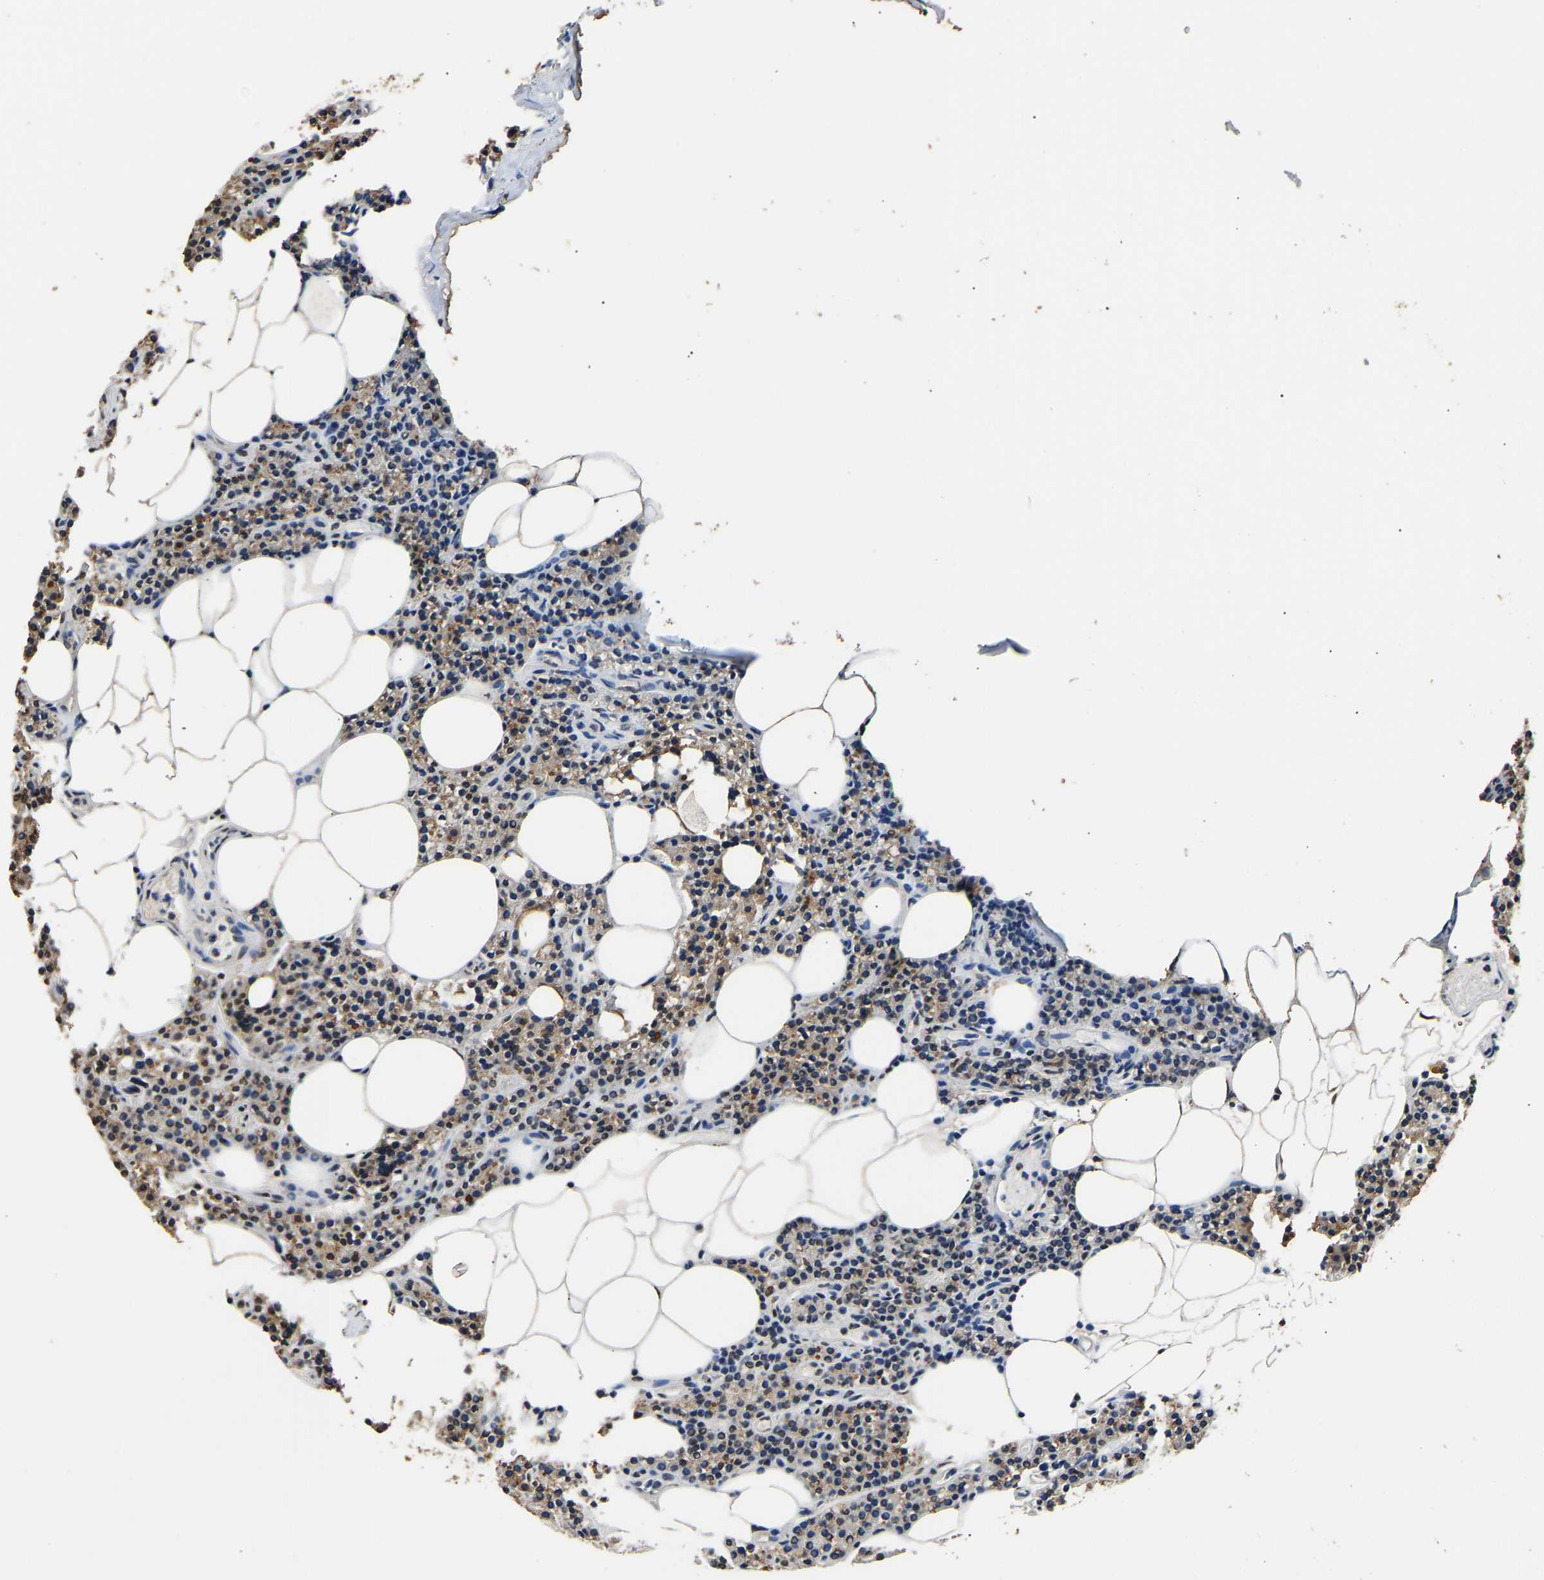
{"staining": {"intensity": "strong", "quantity": ">75%", "location": "cytoplasmic/membranous,nuclear"}, "tissue": "parathyroid gland", "cell_type": "Glandular cells", "image_type": "normal", "snomed": [{"axis": "morphology", "description": "Normal tissue, NOS"}, {"axis": "morphology", "description": "Adenoma, NOS"}, {"axis": "topography", "description": "Parathyroid gland"}], "caption": "Immunohistochemistry (IHC) (DAB (3,3'-diaminobenzidine)) staining of unremarkable human parathyroid gland shows strong cytoplasmic/membranous,nuclear protein staining in approximately >75% of glandular cells.", "gene": "SAFB", "patient": {"sex": "female", "age": 70}}